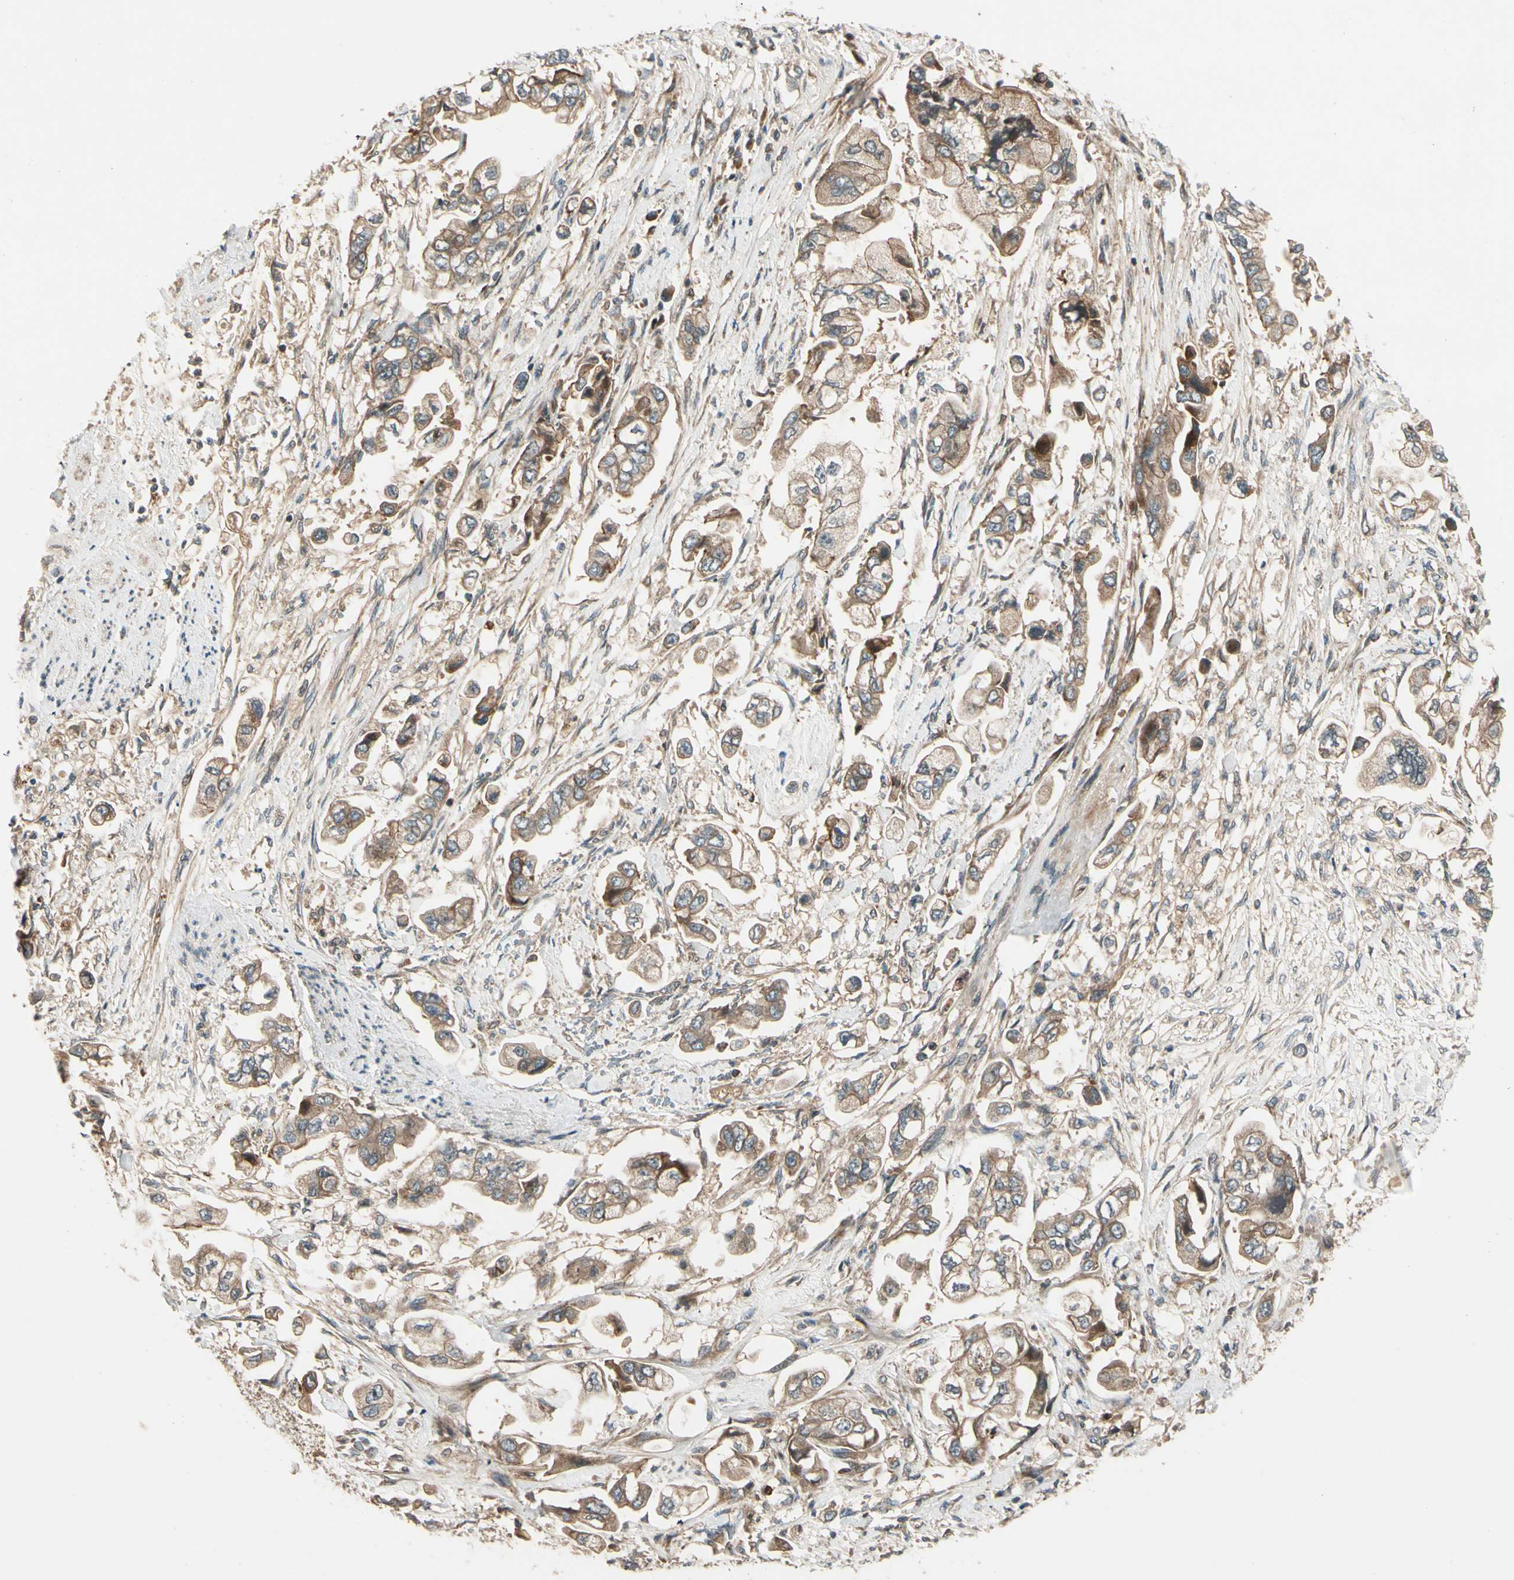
{"staining": {"intensity": "moderate", "quantity": ">75%", "location": "cytoplasmic/membranous"}, "tissue": "stomach cancer", "cell_type": "Tumor cells", "image_type": "cancer", "snomed": [{"axis": "morphology", "description": "Adenocarcinoma, NOS"}, {"axis": "topography", "description": "Stomach"}], "caption": "This histopathology image displays immunohistochemistry (IHC) staining of human stomach cancer (adenocarcinoma), with medium moderate cytoplasmic/membranous expression in about >75% of tumor cells.", "gene": "ACVR1C", "patient": {"sex": "male", "age": 62}}